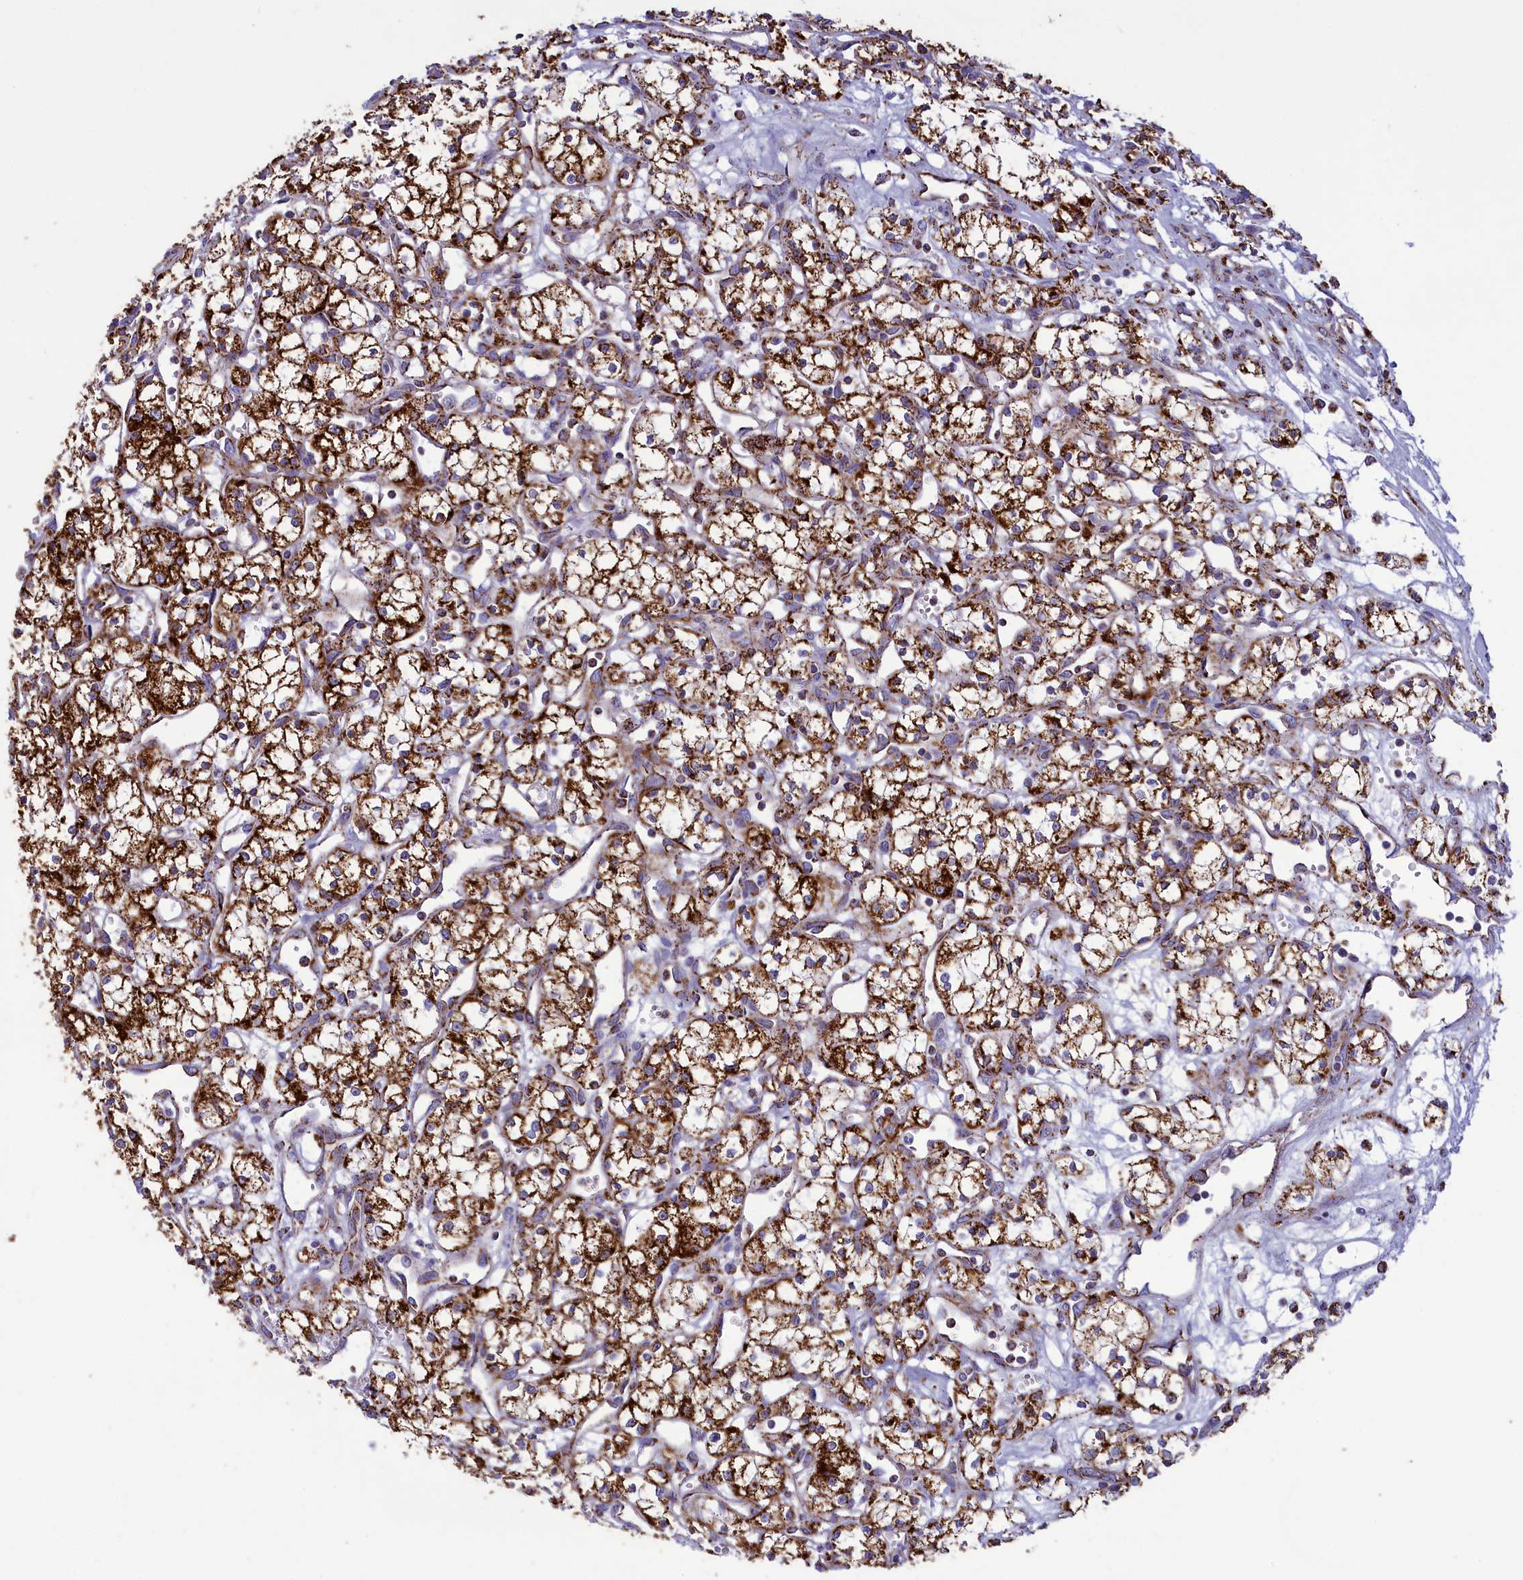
{"staining": {"intensity": "strong", "quantity": ">75%", "location": "cytoplasmic/membranous"}, "tissue": "renal cancer", "cell_type": "Tumor cells", "image_type": "cancer", "snomed": [{"axis": "morphology", "description": "Adenocarcinoma, NOS"}, {"axis": "topography", "description": "Kidney"}], "caption": "Strong cytoplasmic/membranous expression is present in approximately >75% of tumor cells in renal adenocarcinoma.", "gene": "ISOC2", "patient": {"sex": "male", "age": 59}}